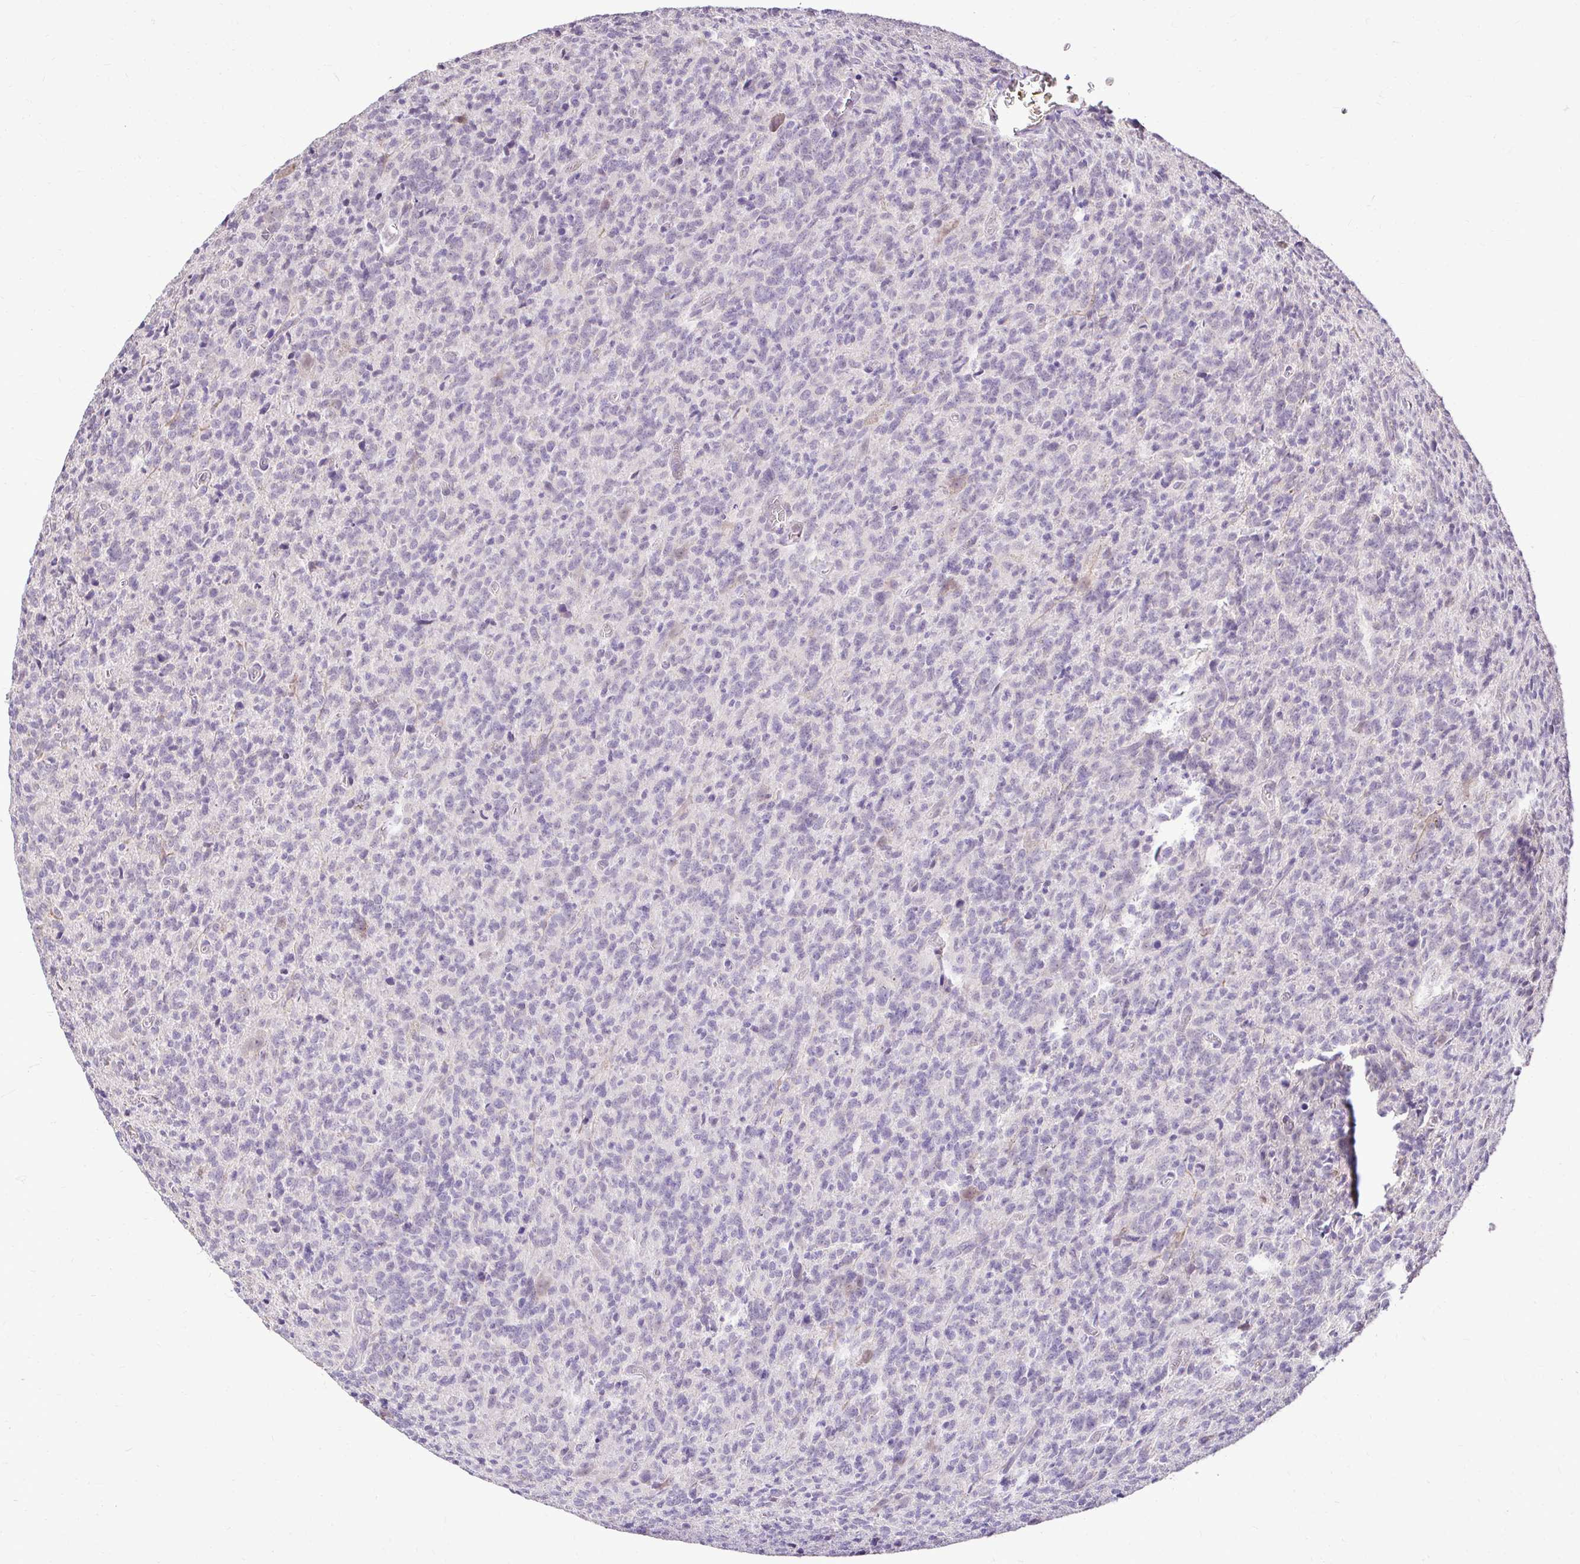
{"staining": {"intensity": "negative", "quantity": "none", "location": "none"}, "tissue": "glioma", "cell_type": "Tumor cells", "image_type": "cancer", "snomed": [{"axis": "morphology", "description": "Glioma, malignant, High grade"}, {"axis": "topography", "description": "Brain"}], "caption": "High power microscopy micrograph of an immunohistochemistry (IHC) micrograph of glioma, revealing no significant staining in tumor cells.", "gene": "KIAA1210", "patient": {"sex": "male", "age": 76}}